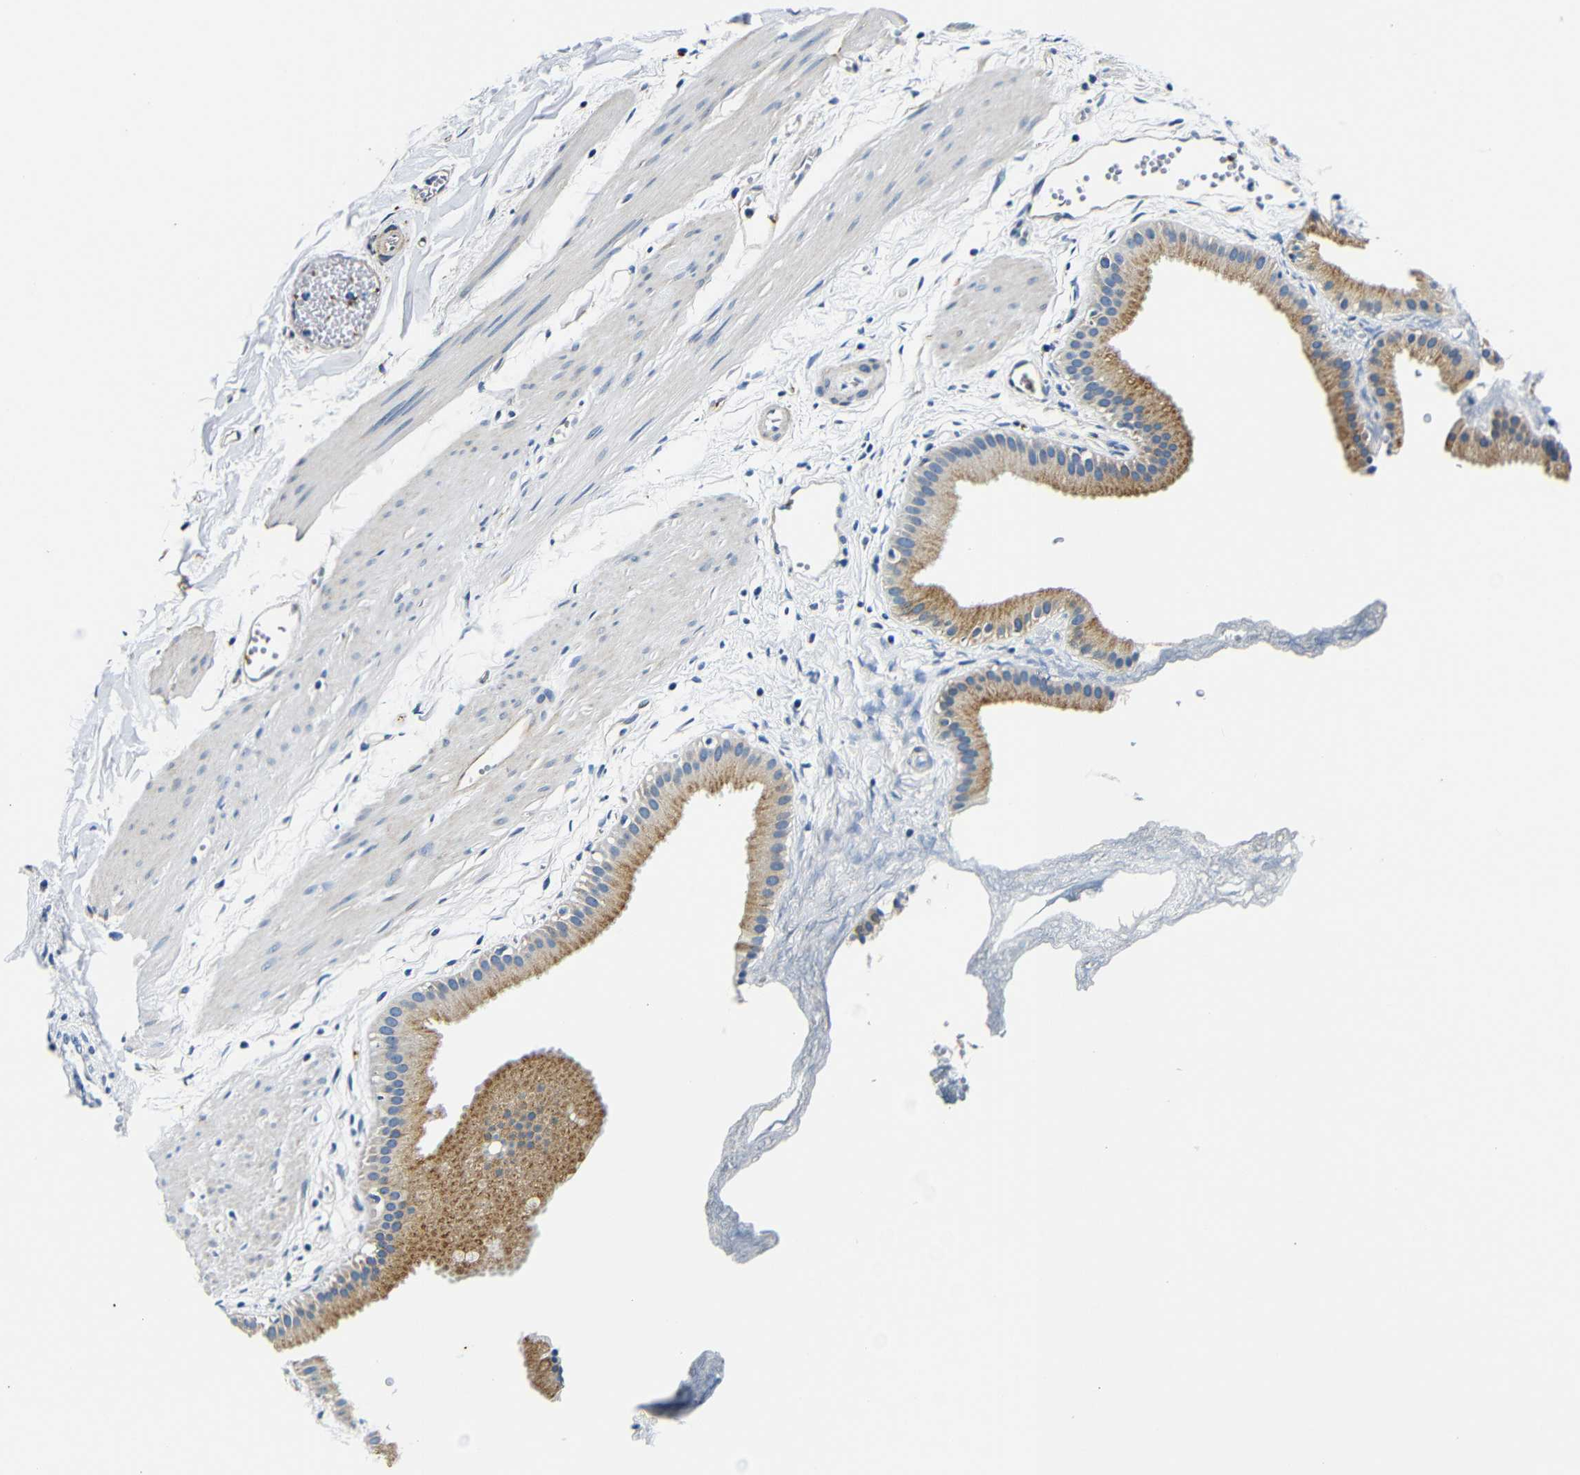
{"staining": {"intensity": "moderate", "quantity": ">75%", "location": "cytoplasmic/membranous"}, "tissue": "gallbladder", "cell_type": "Glandular cells", "image_type": "normal", "snomed": [{"axis": "morphology", "description": "Normal tissue, NOS"}, {"axis": "topography", "description": "Gallbladder"}], "caption": "This is a photomicrograph of immunohistochemistry staining of benign gallbladder, which shows moderate staining in the cytoplasmic/membranous of glandular cells.", "gene": "GP1BA", "patient": {"sex": "female", "age": 64}}